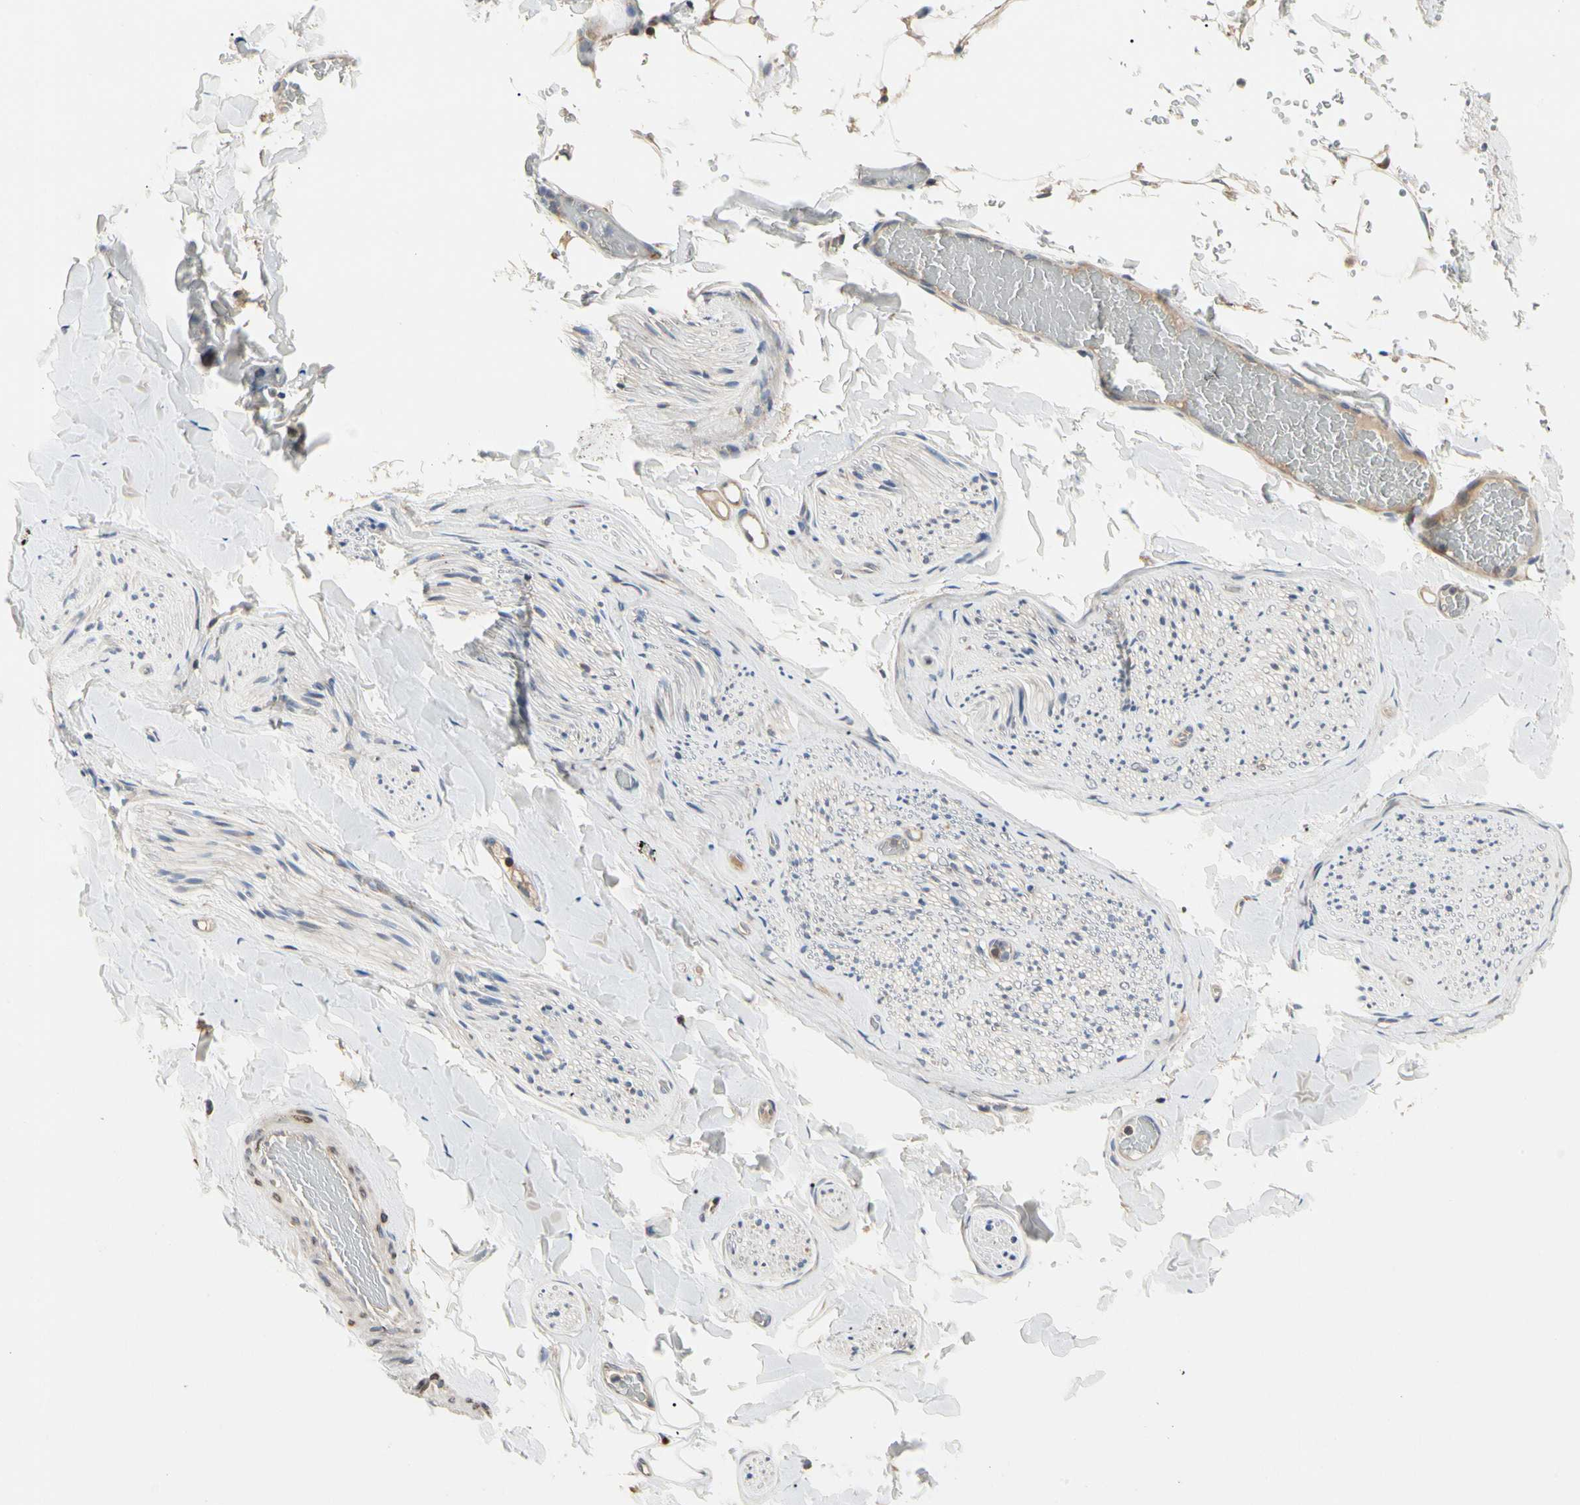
{"staining": {"intensity": "weak", "quantity": "25%-75%", "location": "cytoplasmic/membranous"}, "tissue": "adipose tissue", "cell_type": "Adipocytes", "image_type": "normal", "snomed": [{"axis": "morphology", "description": "Normal tissue, NOS"}, {"axis": "topography", "description": "Peripheral nerve tissue"}], "caption": "IHC (DAB (3,3'-diaminobenzidine)) staining of unremarkable adipose tissue displays weak cytoplasmic/membranous protein staining in approximately 25%-75% of adipocytes. (DAB IHC, brown staining for protein, blue staining for nuclei).", "gene": "MMEL1", "patient": {"sex": "male", "age": 70}}